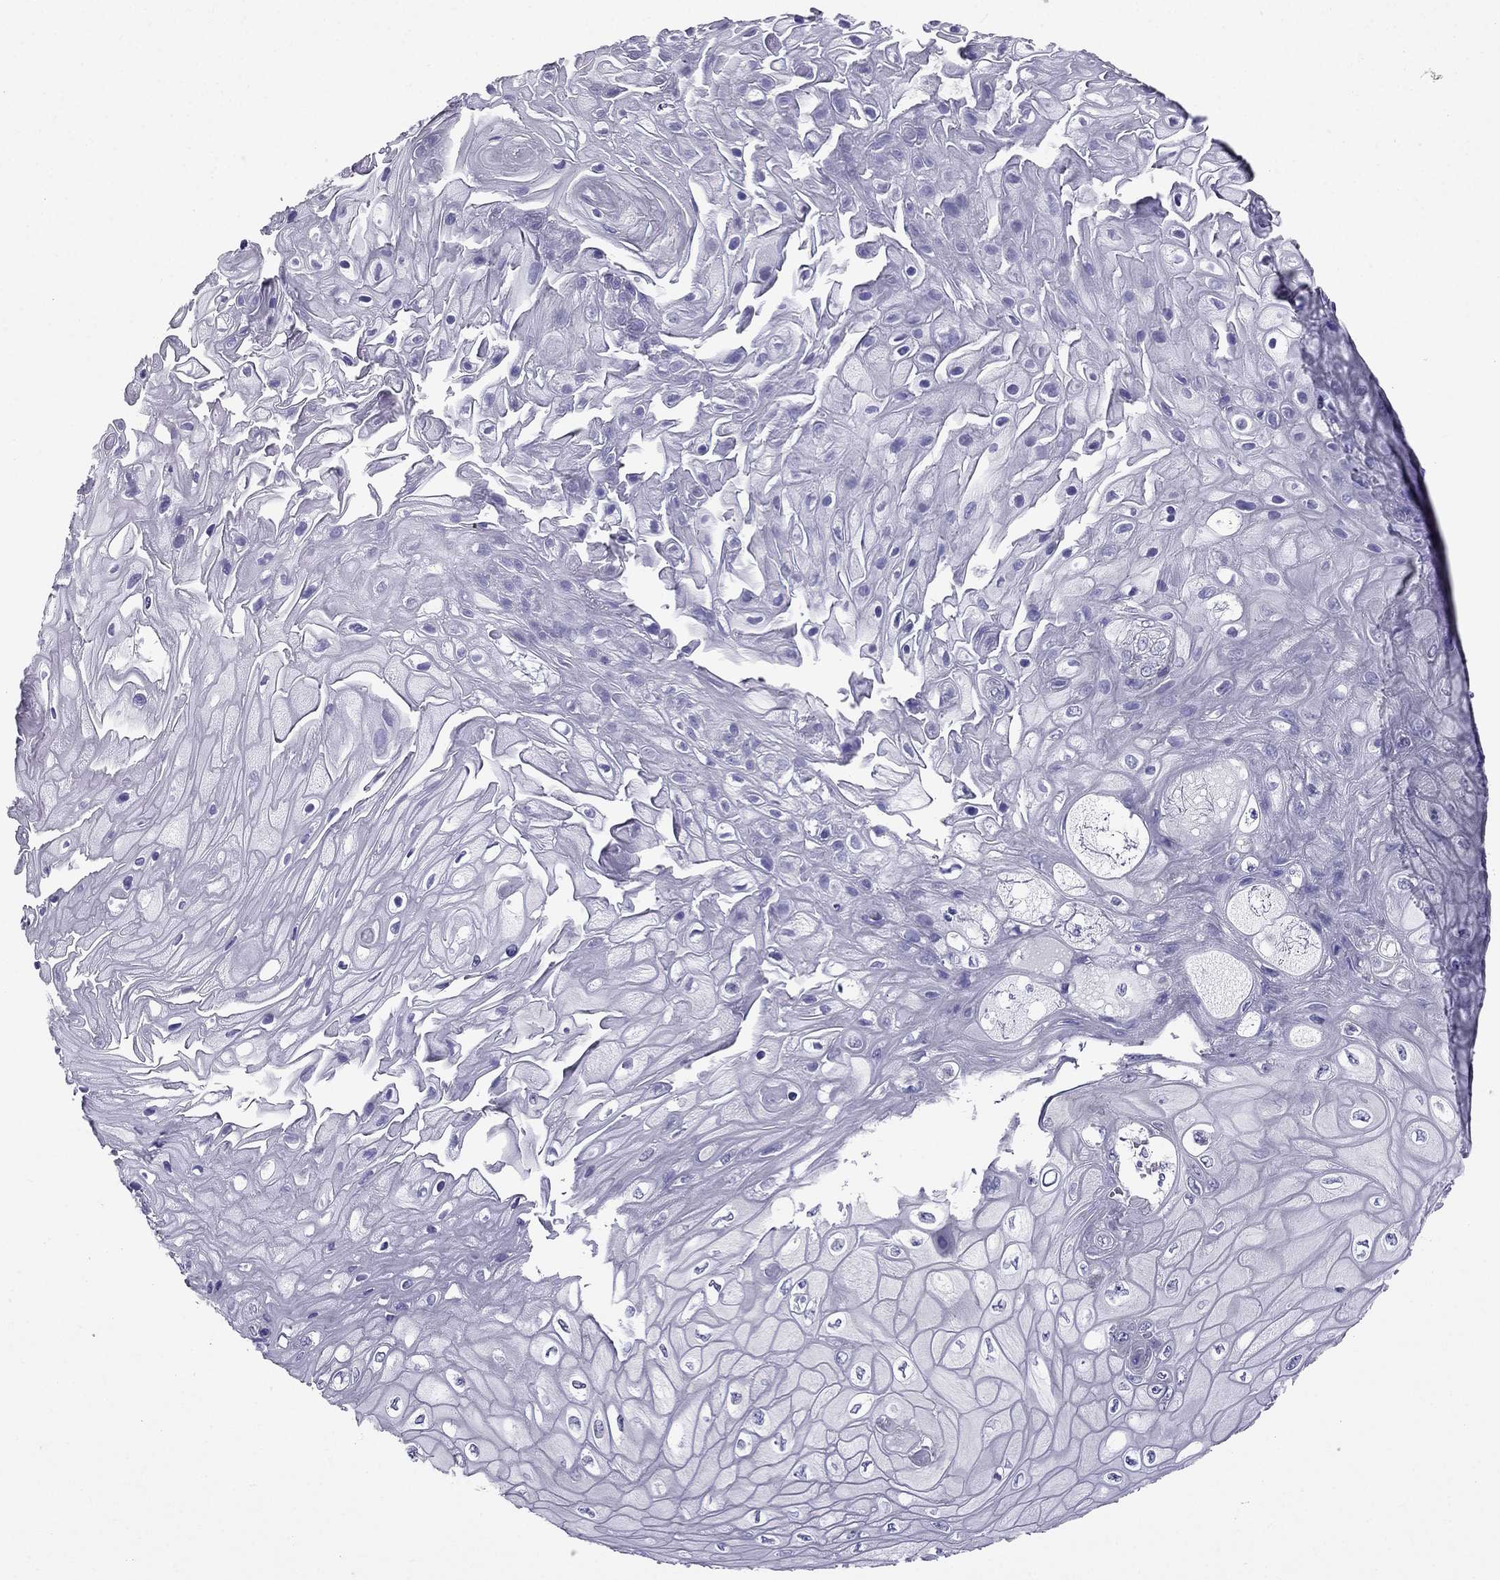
{"staining": {"intensity": "negative", "quantity": "none", "location": "none"}, "tissue": "skin cancer", "cell_type": "Tumor cells", "image_type": "cancer", "snomed": [{"axis": "morphology", "description": "Squamous cell carcinoma, NOS"}, {"axis": "topography", "description": "Skin"}], "caption": "DAB (3,3'-diaminobenzidine) immunohistochemical staining of human skin cancer demonstrates no significant expression in tumor cells.", "gene": "AAK1", "patient": {"sex": "male", "age": 62}}